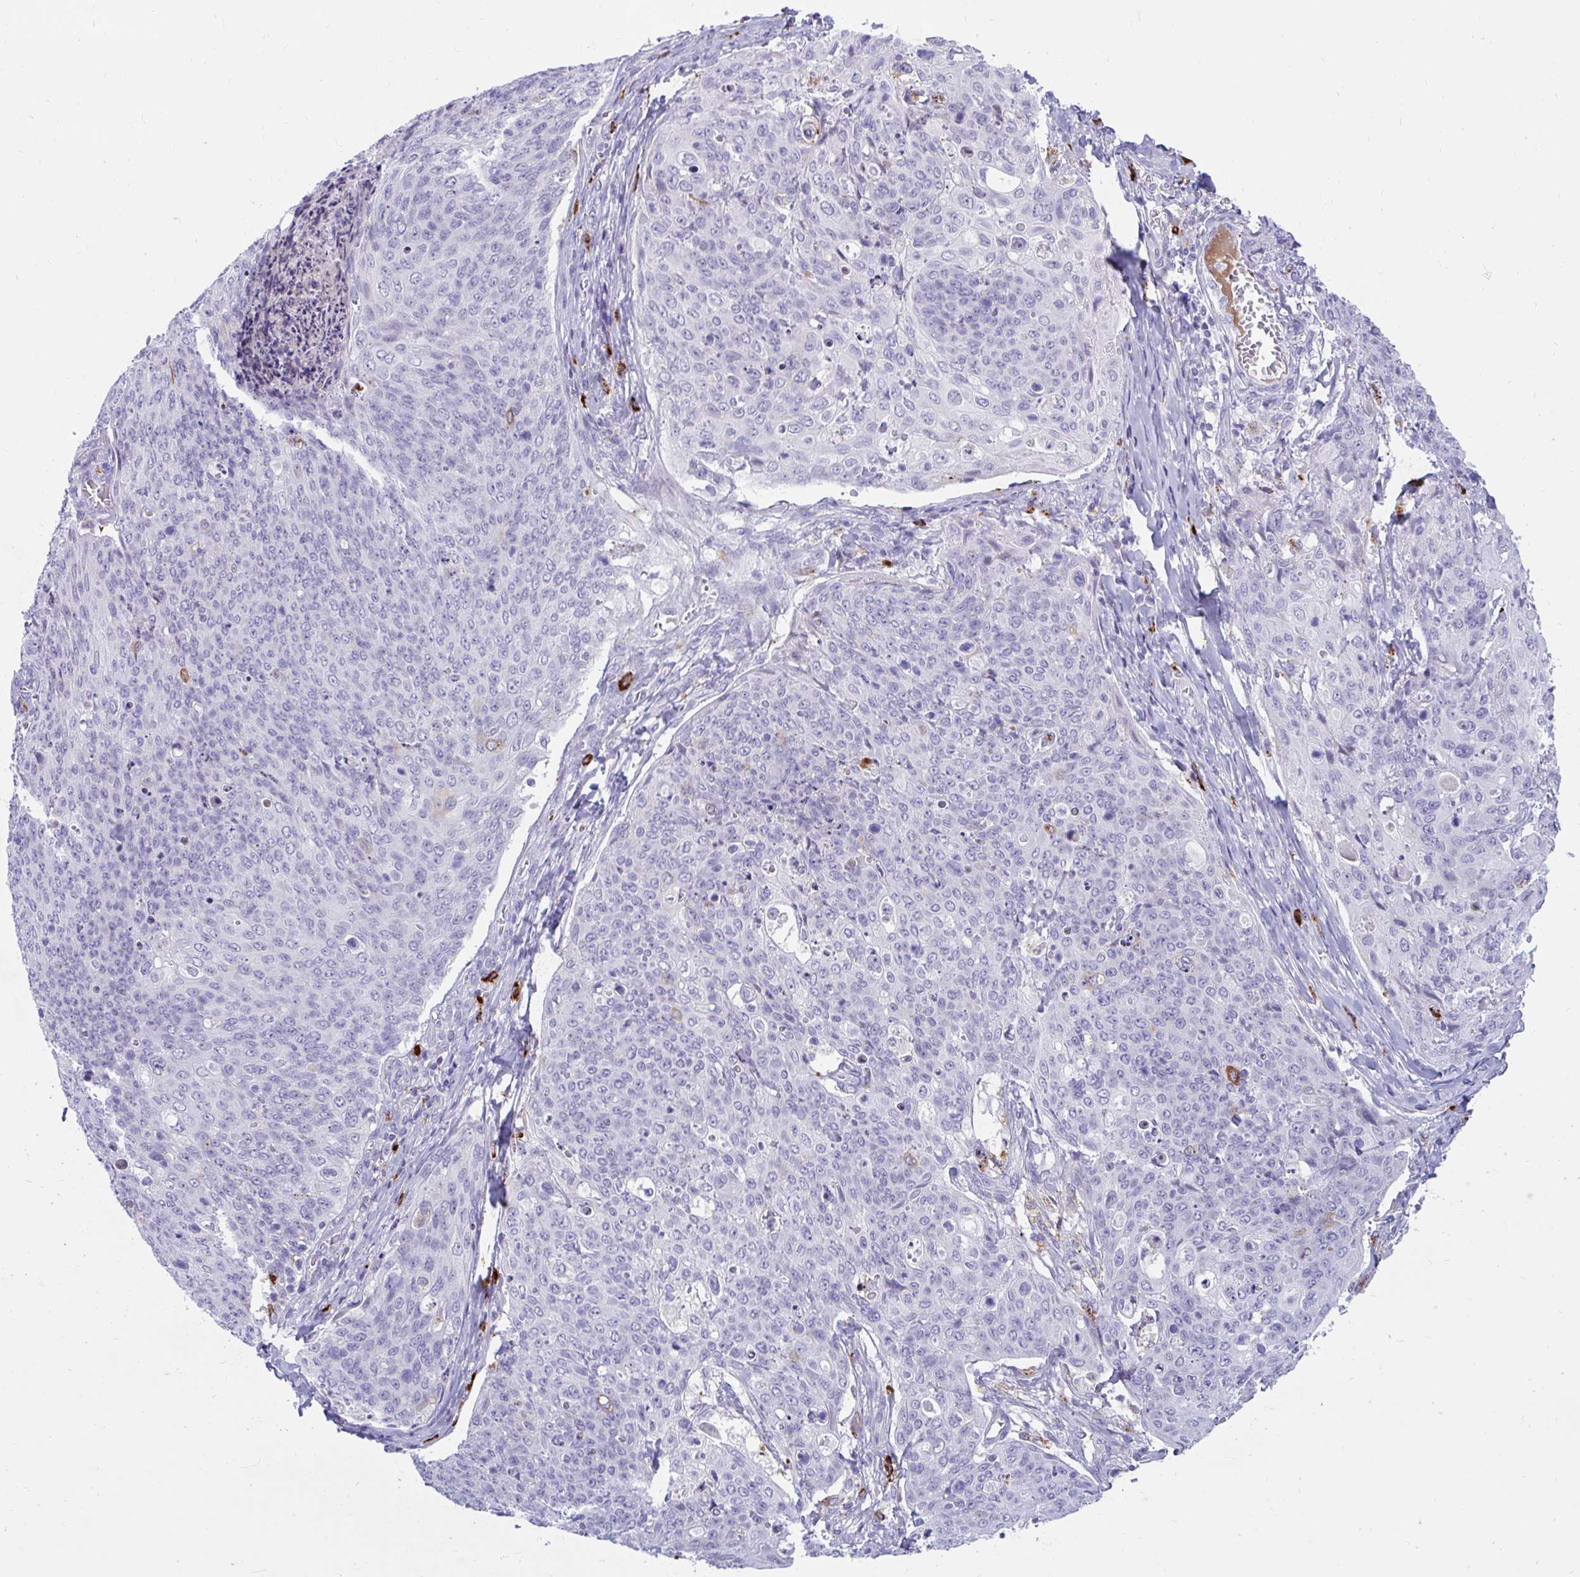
{"staining": {"intensity": "negative", "quantity": "none", "location": "none"}, "tissue": "skin cancer", "cell_type": "Tumor cells", "image_type": "cancer", "snomed": [{"axis": "morphology", "description": "Squamous cell carcinoma, NOS"}, {"axis": "topography", "description": "Skin"}, {"axis": "topography", "description": "Vulva"}], "caption": "The immunohistochemistry (IHC) photomicrograph has no significant expression in tumor cells of squamous cell carcinoma (skin) tissue.", "gene": "FAM219B", "patient": {"sex": "female", "age": 85}}